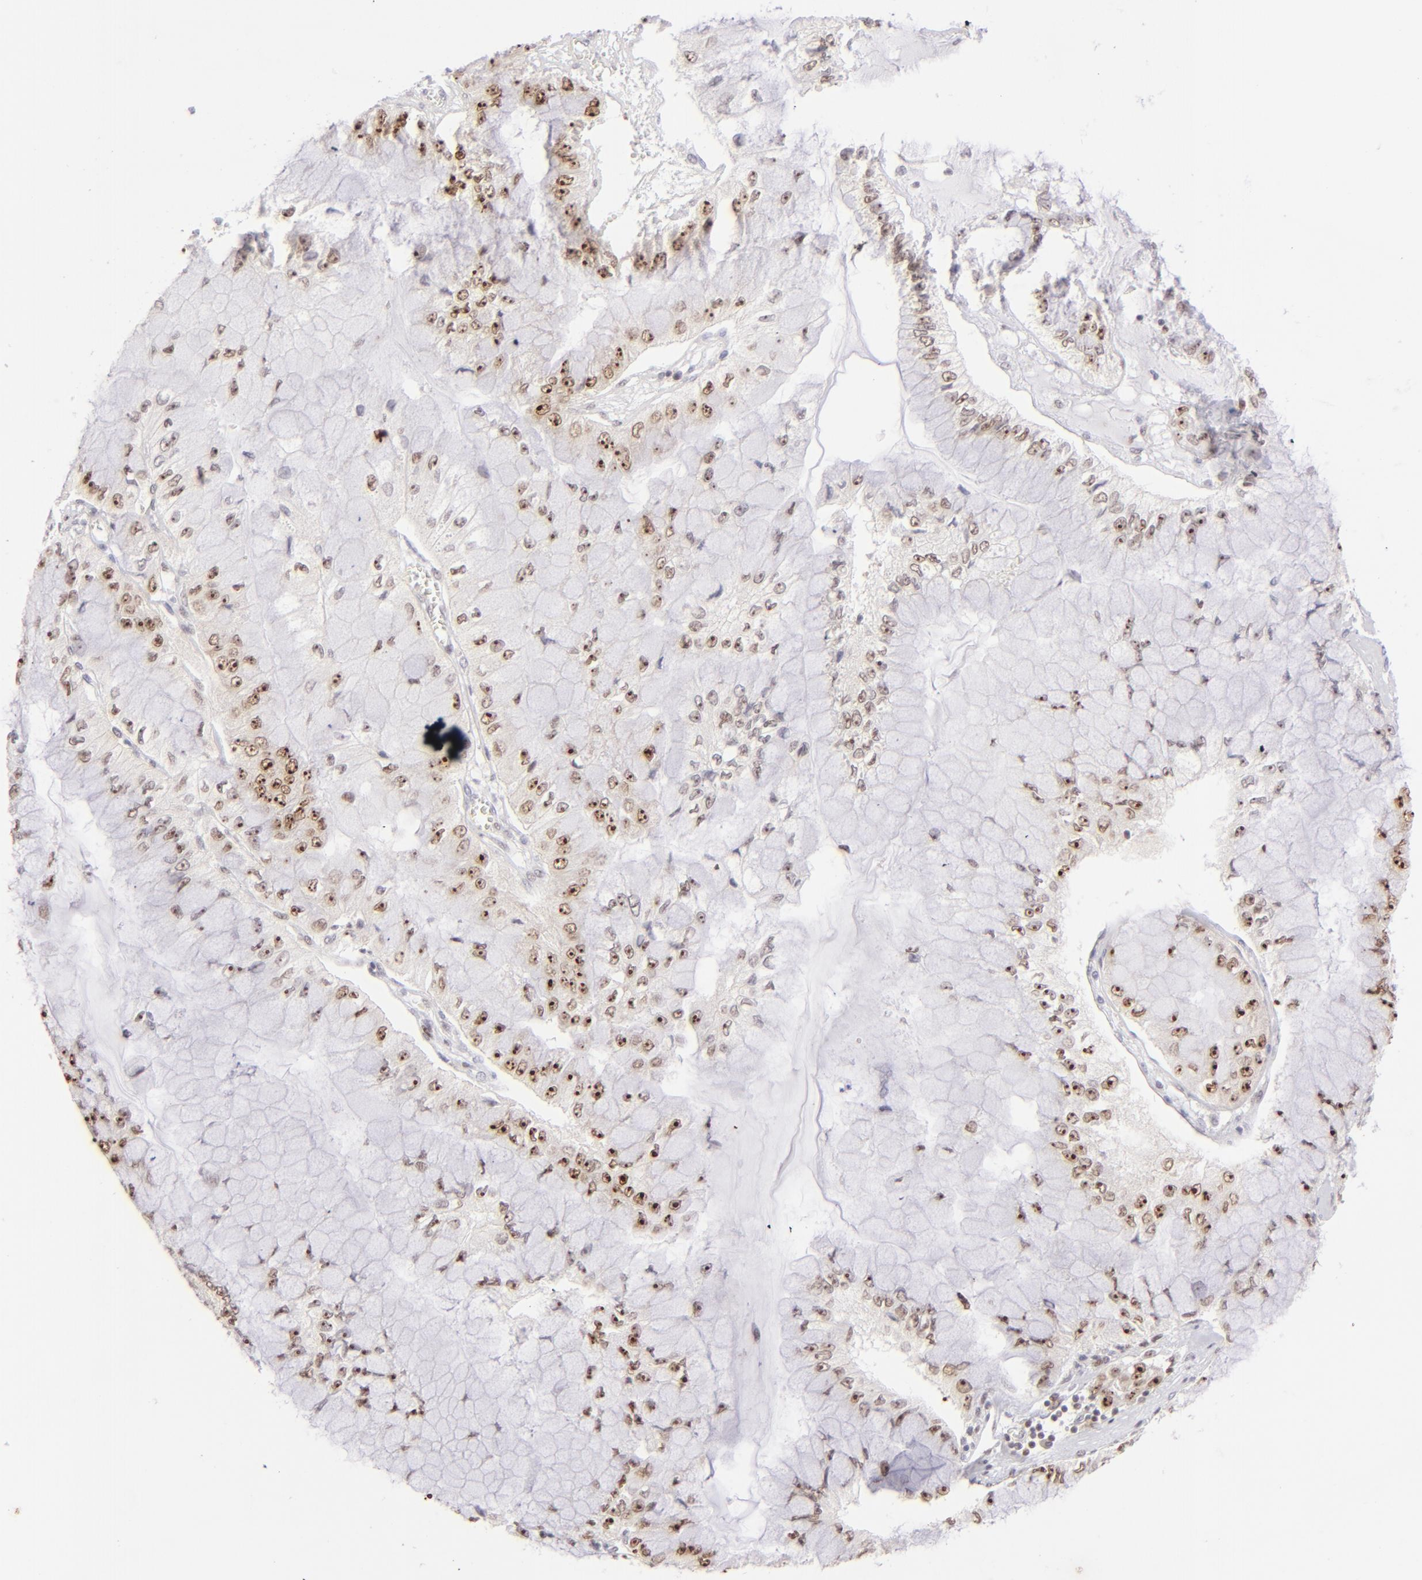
{"staining": {"intensity": "moderate", "quantity": "25%-75%", "location": "nuclear"}, "tissue": "liver cancer", "cell_type": "Tumor cells", "image_type": "cancer", "snomed": [{"axis": "morphology", "description": "Cholangiocarcinoma"}, {"axis": "topography", "description": "Liver"}], "caption": "Protein staining by immunohistochemistry demonstrates moderate nuclear expression in approximately 25%-75% of tumor cells in cholangiocarcinoma (liver).", "gene": "POU2F1", "patient": {"sex": "female", "age": 79}}